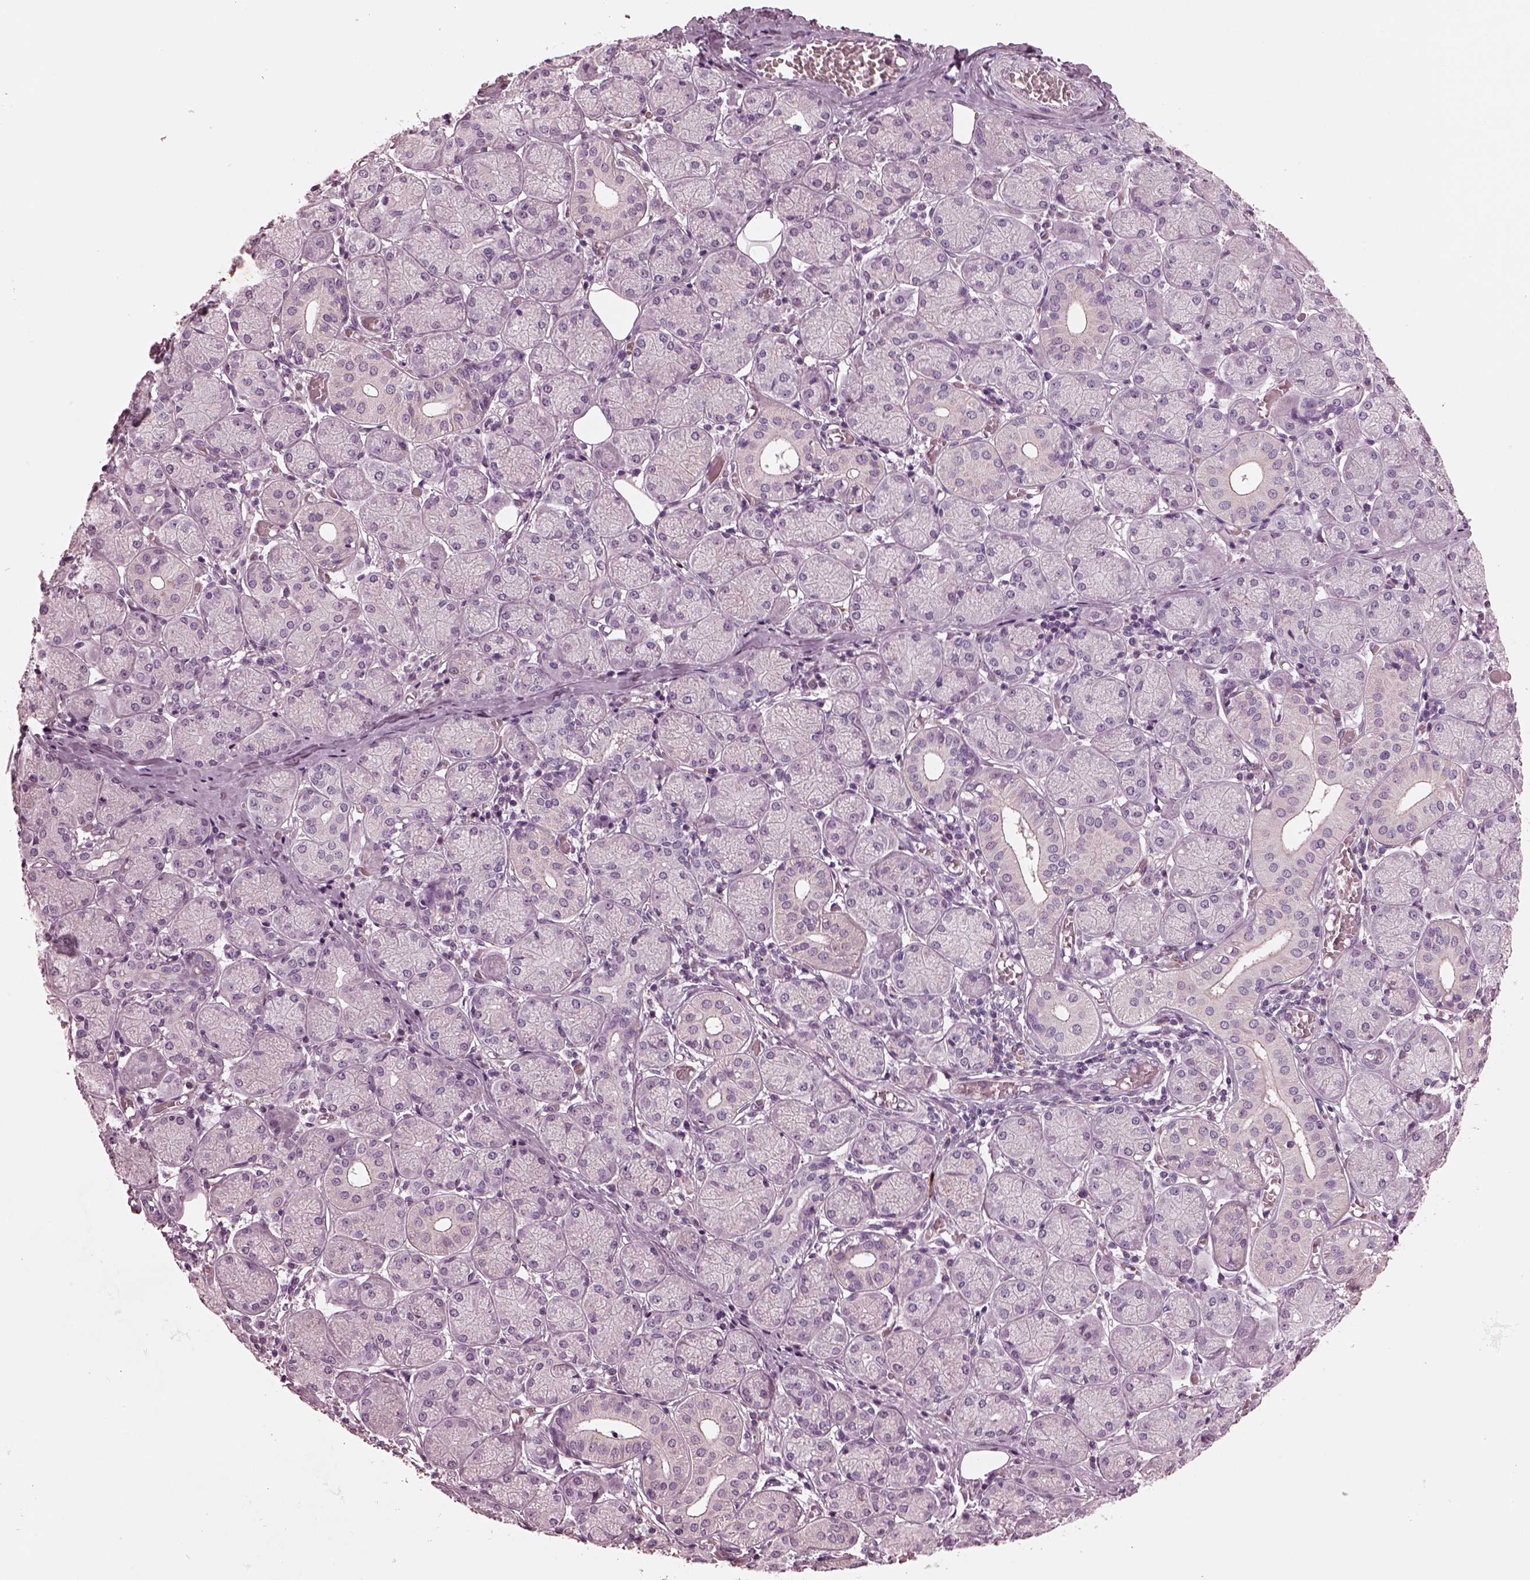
{"staining": {"intensity": "negative", "quantity": "none", "location": "none"}, "tissue": "salivary gland", "cell_type": "Glandular cells", "image_type": "normal", "snomed": [{"axis": "morphology", "description": "Normal tissue, NOS"}, {"axis": "topography", "description": "Salivary gland"}, {"axis": "topography", "description": "Peripheral nerve tissue"}], "caption": "Immunohistochemistry (IHC) of unremarkable human salivary gland demonstrates no positivity in glandular cells. (DAB (3,3'-diaminobenzidine) IHC with hematoxylin counter stain).", "gene": "SLAMF8", "patient": {"sex": "female", "age": 24}}